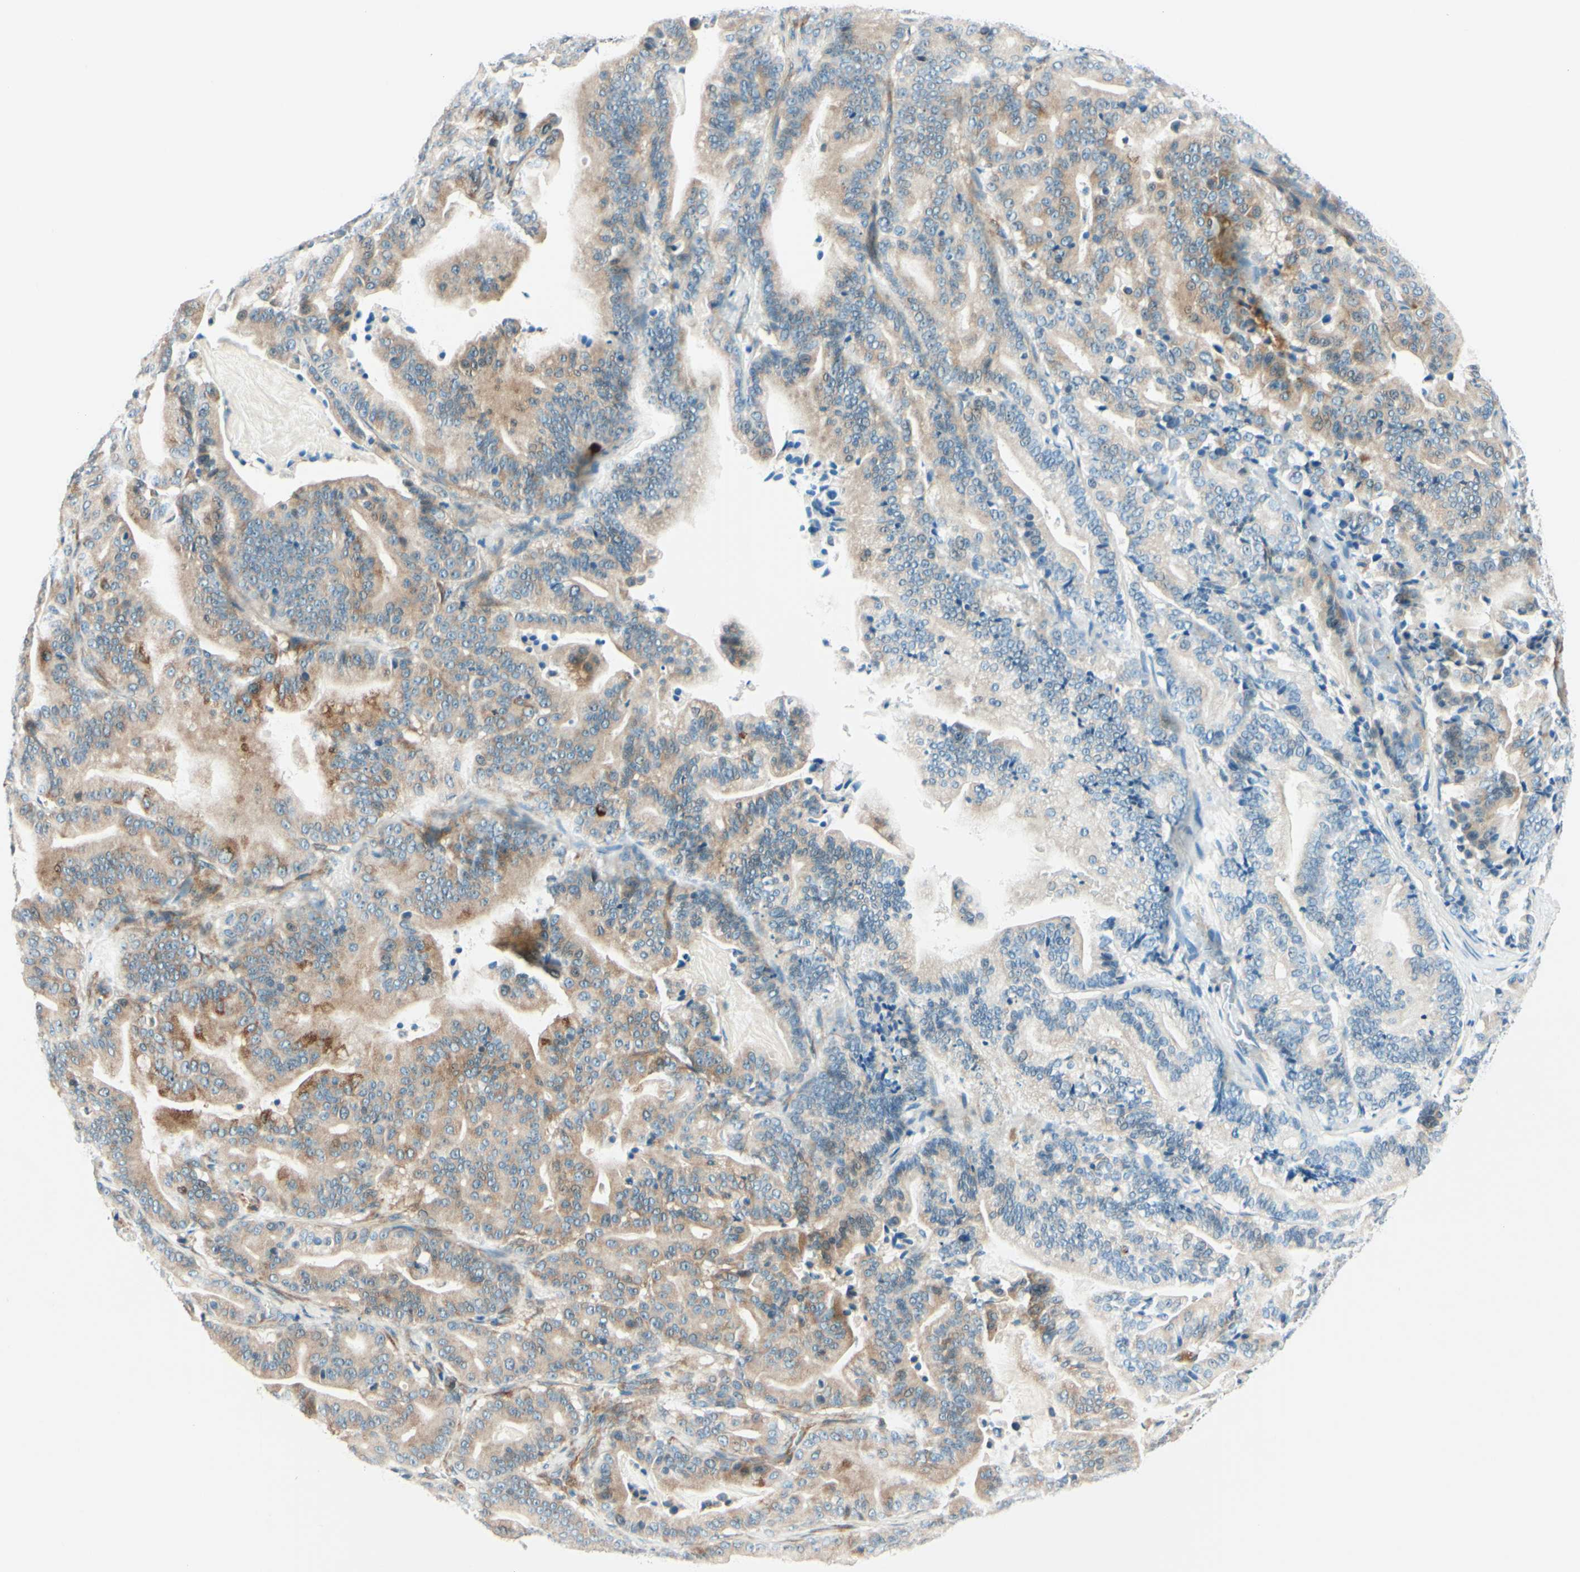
{"staining": {"intensity": "moderate", "quantity": ">75%", "location": "cytoplasmic/membranous"}, "tissue": "pancreatic cancer", "cell_type": "Tumor cells", "image_type": "cancer", "snomed": [{"axis": "morphology", "description": "Adenocarcinoma, NOS"}, {"axis": "topography", "description": "Pancreas"}], "caption": "A brown stain labels moderate cytoplasmic/membranous positivity of a protein in adenocarcinoma (pancreatic) tumor cells.", "gene": "TAOK2", "patient": {"sex": "male", "age": 63}}